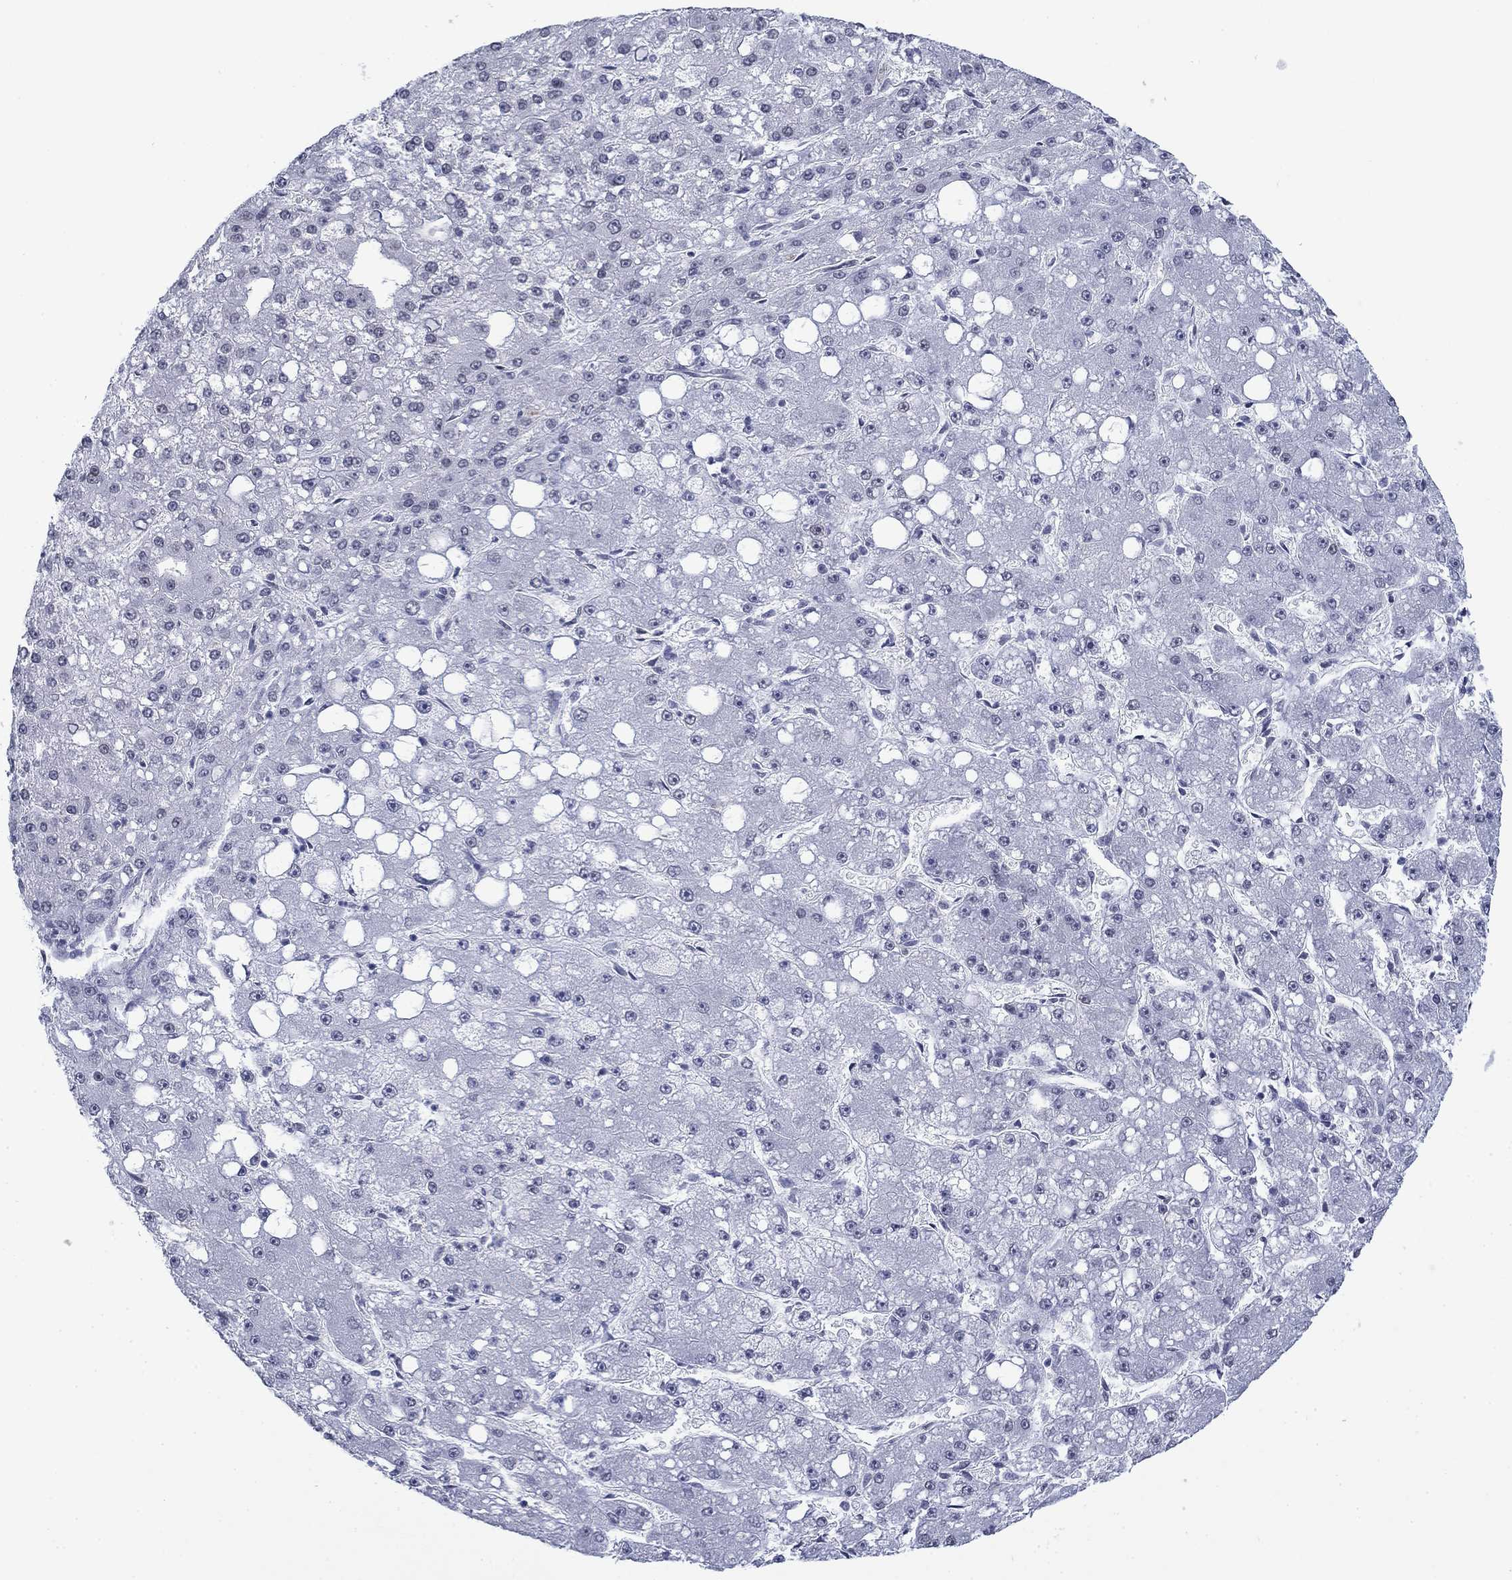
{"staining": {"intensity": "negative", "quantity": "none", "location": "none"}, "tissue": "liver cancer", "cell_type": "Tumor cells", "image_type": "cancer", "snomed": [{"axis": "morphology", "description": "Carcinoma, Hepatocellular, NOS"}, {"axis": "topography", "description": "Liver"}], "caption": "Immunohistochemical staining of human liver cancer (hepatocellular carcinoma) displays no significant expression in tumor cells. (Brightfield microscopy of DAB immunohistochemistry (IHC) at high magnification).", "gene": "TOR1AIP1", "patient": {"sex": "male", "age": 67}}